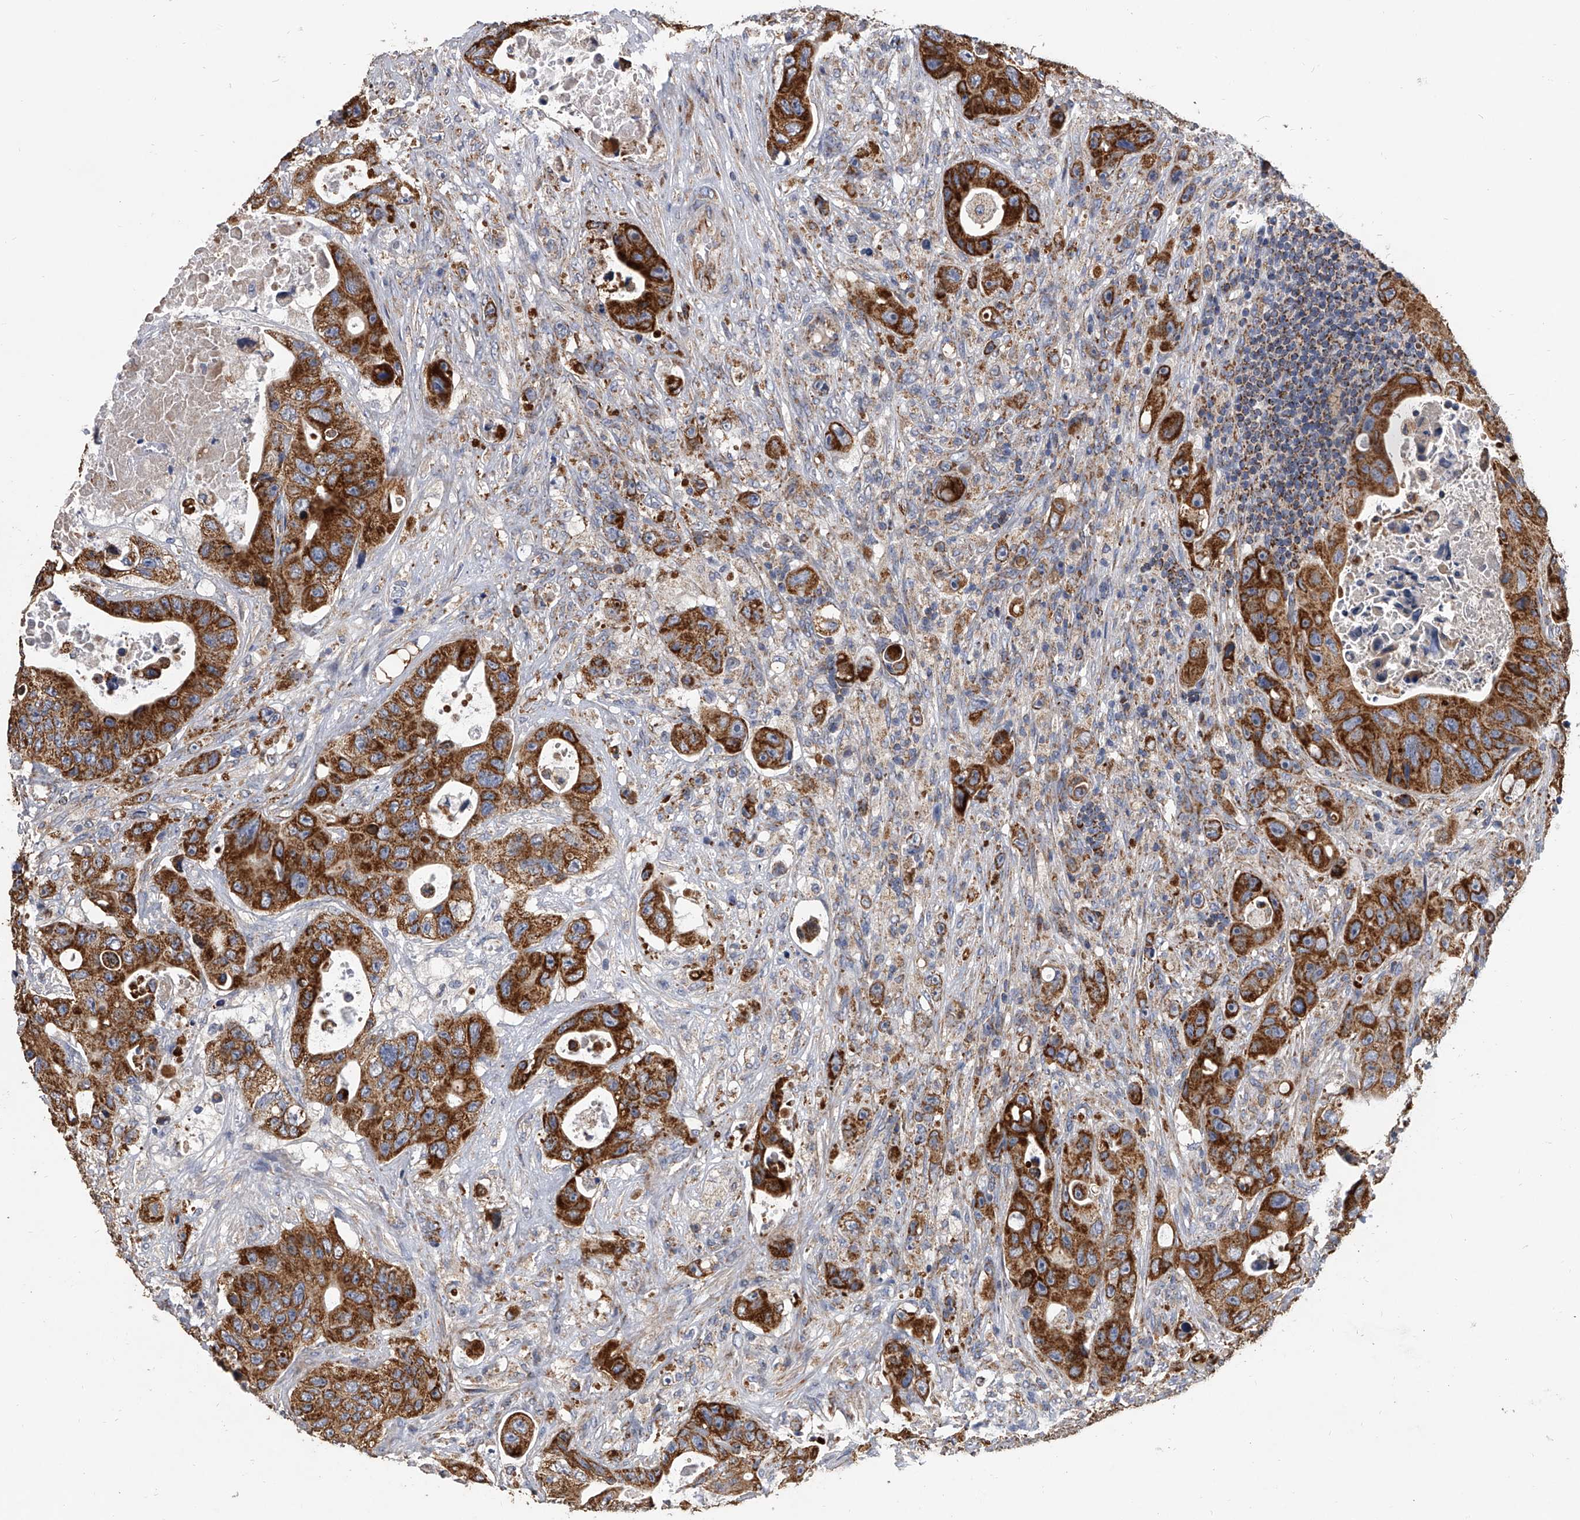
{"staining": {"intensity": "strong", "quantity": ">75%", "location": "cytoplasmic/membranous"}, "tissue": "colorectal cancer", "cell_type": "Tumor cells", "image_type": "cancer", "snomed": [{"axis": "morphology", "description": "Adenocarcinoma, NOS"}, {"axis": "topography", "description": "Colon"}], "caption": "This histopathology image shows IHC staining of colorectal cancer, with high strong cytoplasmic/membranous positivity in approximately >75% of tumor cells.", "gene": "MRPL28", "patient": {"sex": "female", "age": 46}}